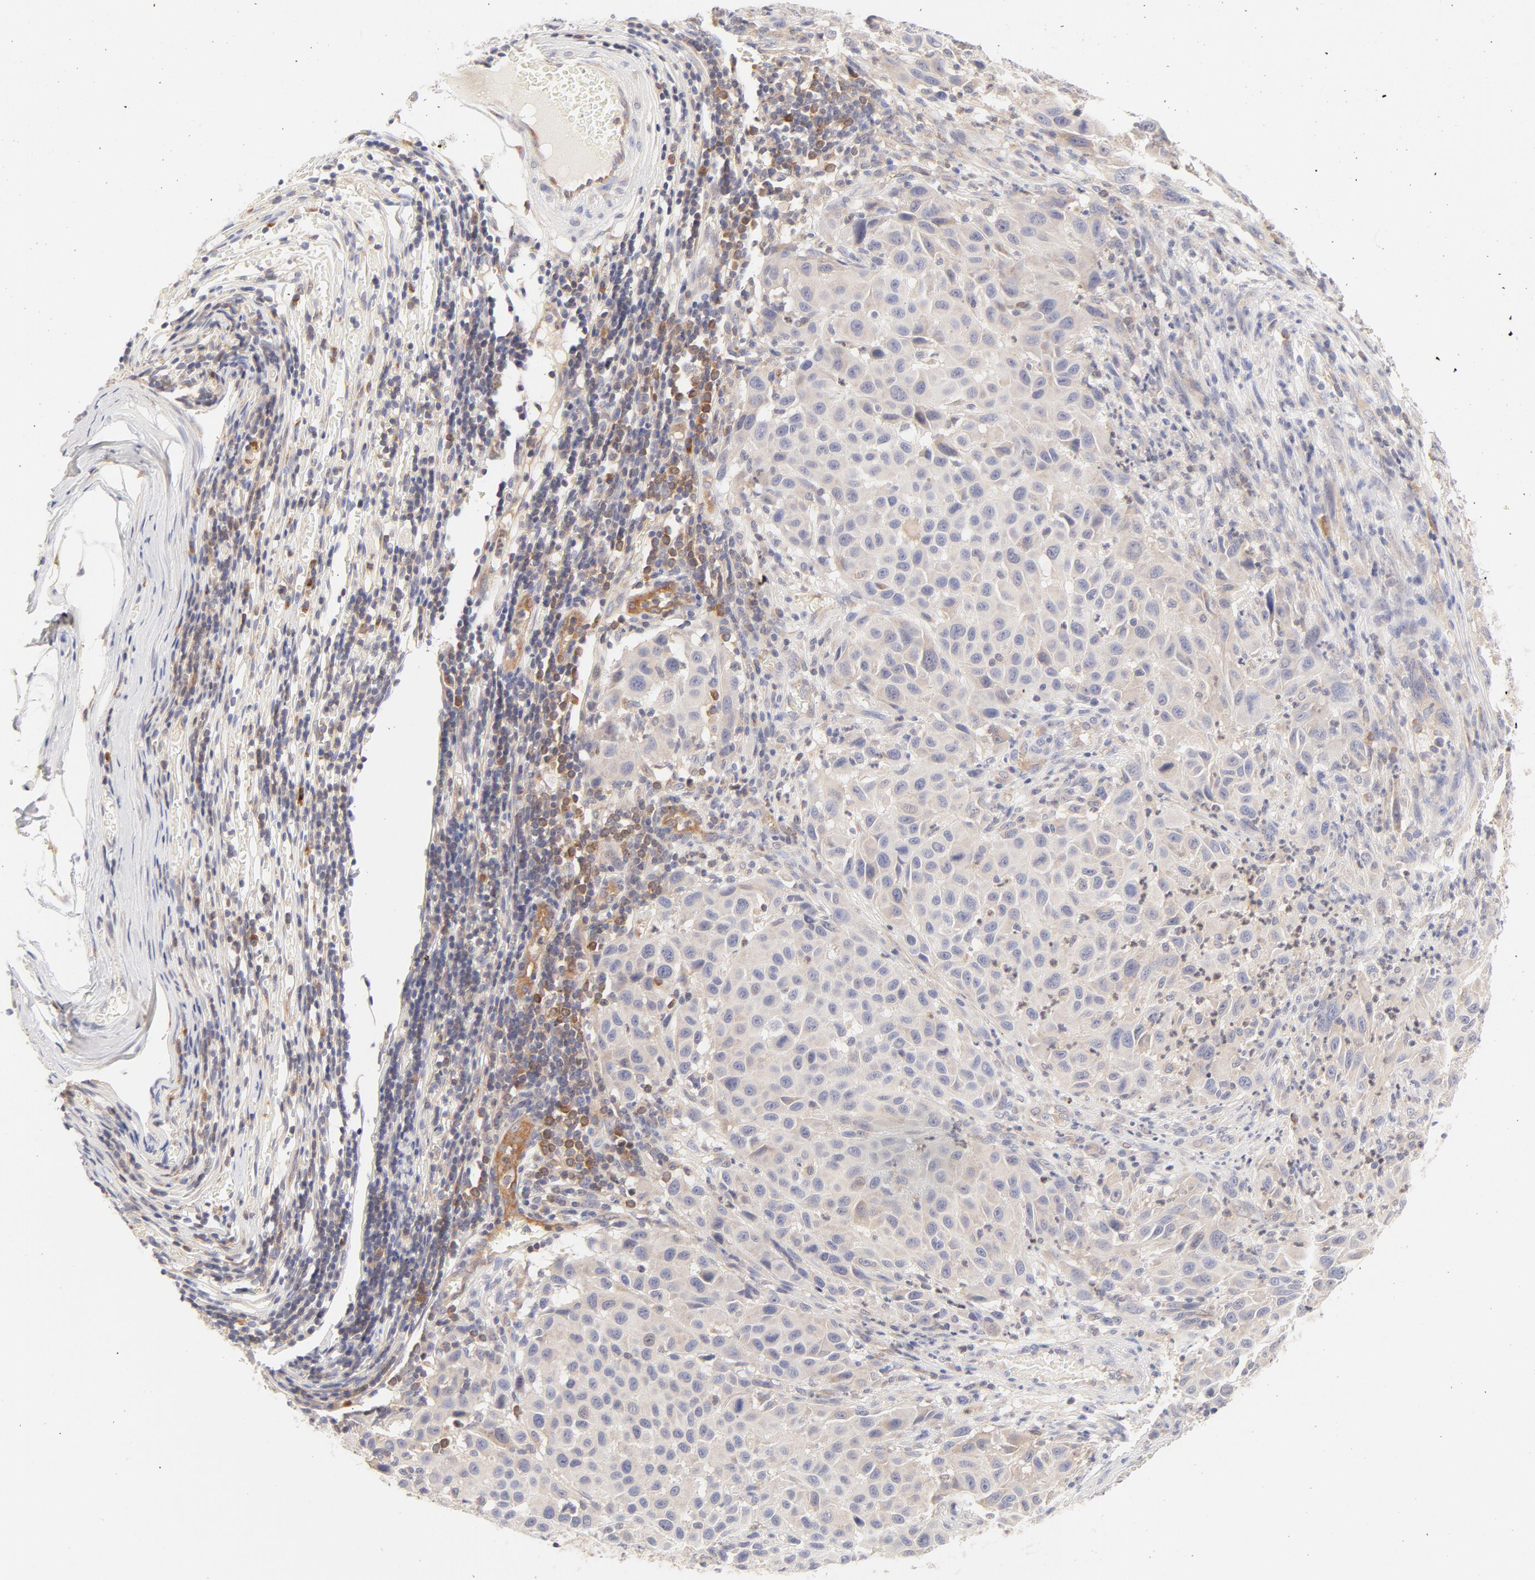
{"staining": {"intensity": "weak", "quantity": ">75%", "location": "cytoplasmic/membranous"}, "tissue": "melanoma", "cell_type": "Tumor cells", "image_type": "cancer", "snomed": [{"axis": "morphology", "description": "Malignant melanoma, Metastatic site"}, {"axis": "topography", "description": "Lymph node"}], "caption": "Approximately >75% of tumor cells in human malignant melanoma (metastatic site) display weak cytoplasmic/membranous protein staining as visualized by brown immunohistochemical staining.", "gene": "RPS6KA1", "patient": {"sex": "male", "age": 61}}